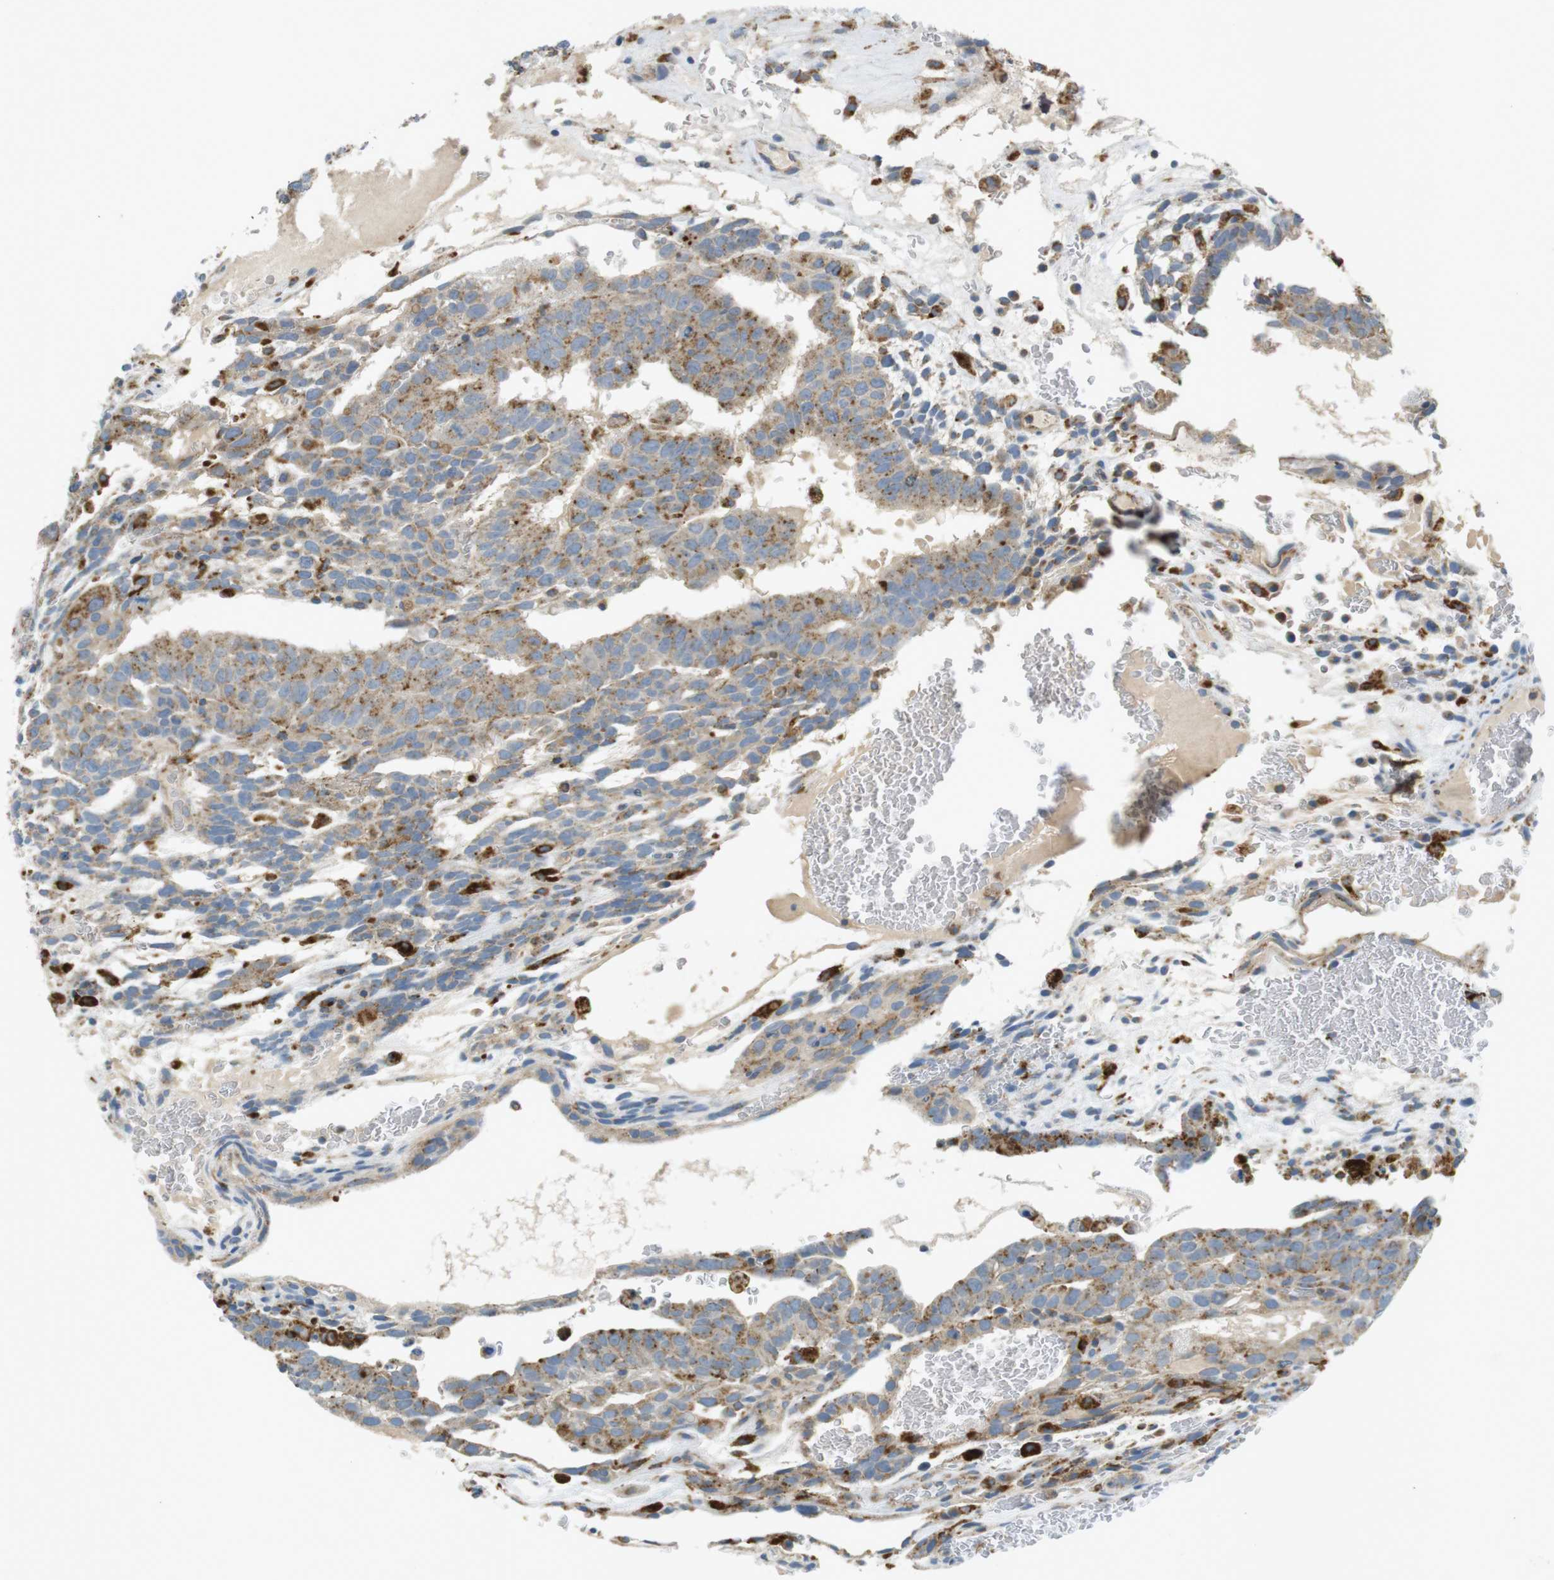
{"staining": {"intensity": "moderate", "quantity": ">75%", "location": "cytoplasmic/membranous"}, "tissue": "testis cancer", "cell_type": "Tumor cells", "image_type": "cancer", "snomed": [{"axis": "morphology", "description": "Seminoma, NOS"}, {"axis": "morphology", "description": "Carcinoma, Embryonal, NOS"}, {"axis": "topography", "description": "Testis"}], "caption": "Testis cancer stained with a protein marker displays moderate staining in tumor cells.", "gene": "LAMP1", "patient": {"sex": "male", "age": 52}}